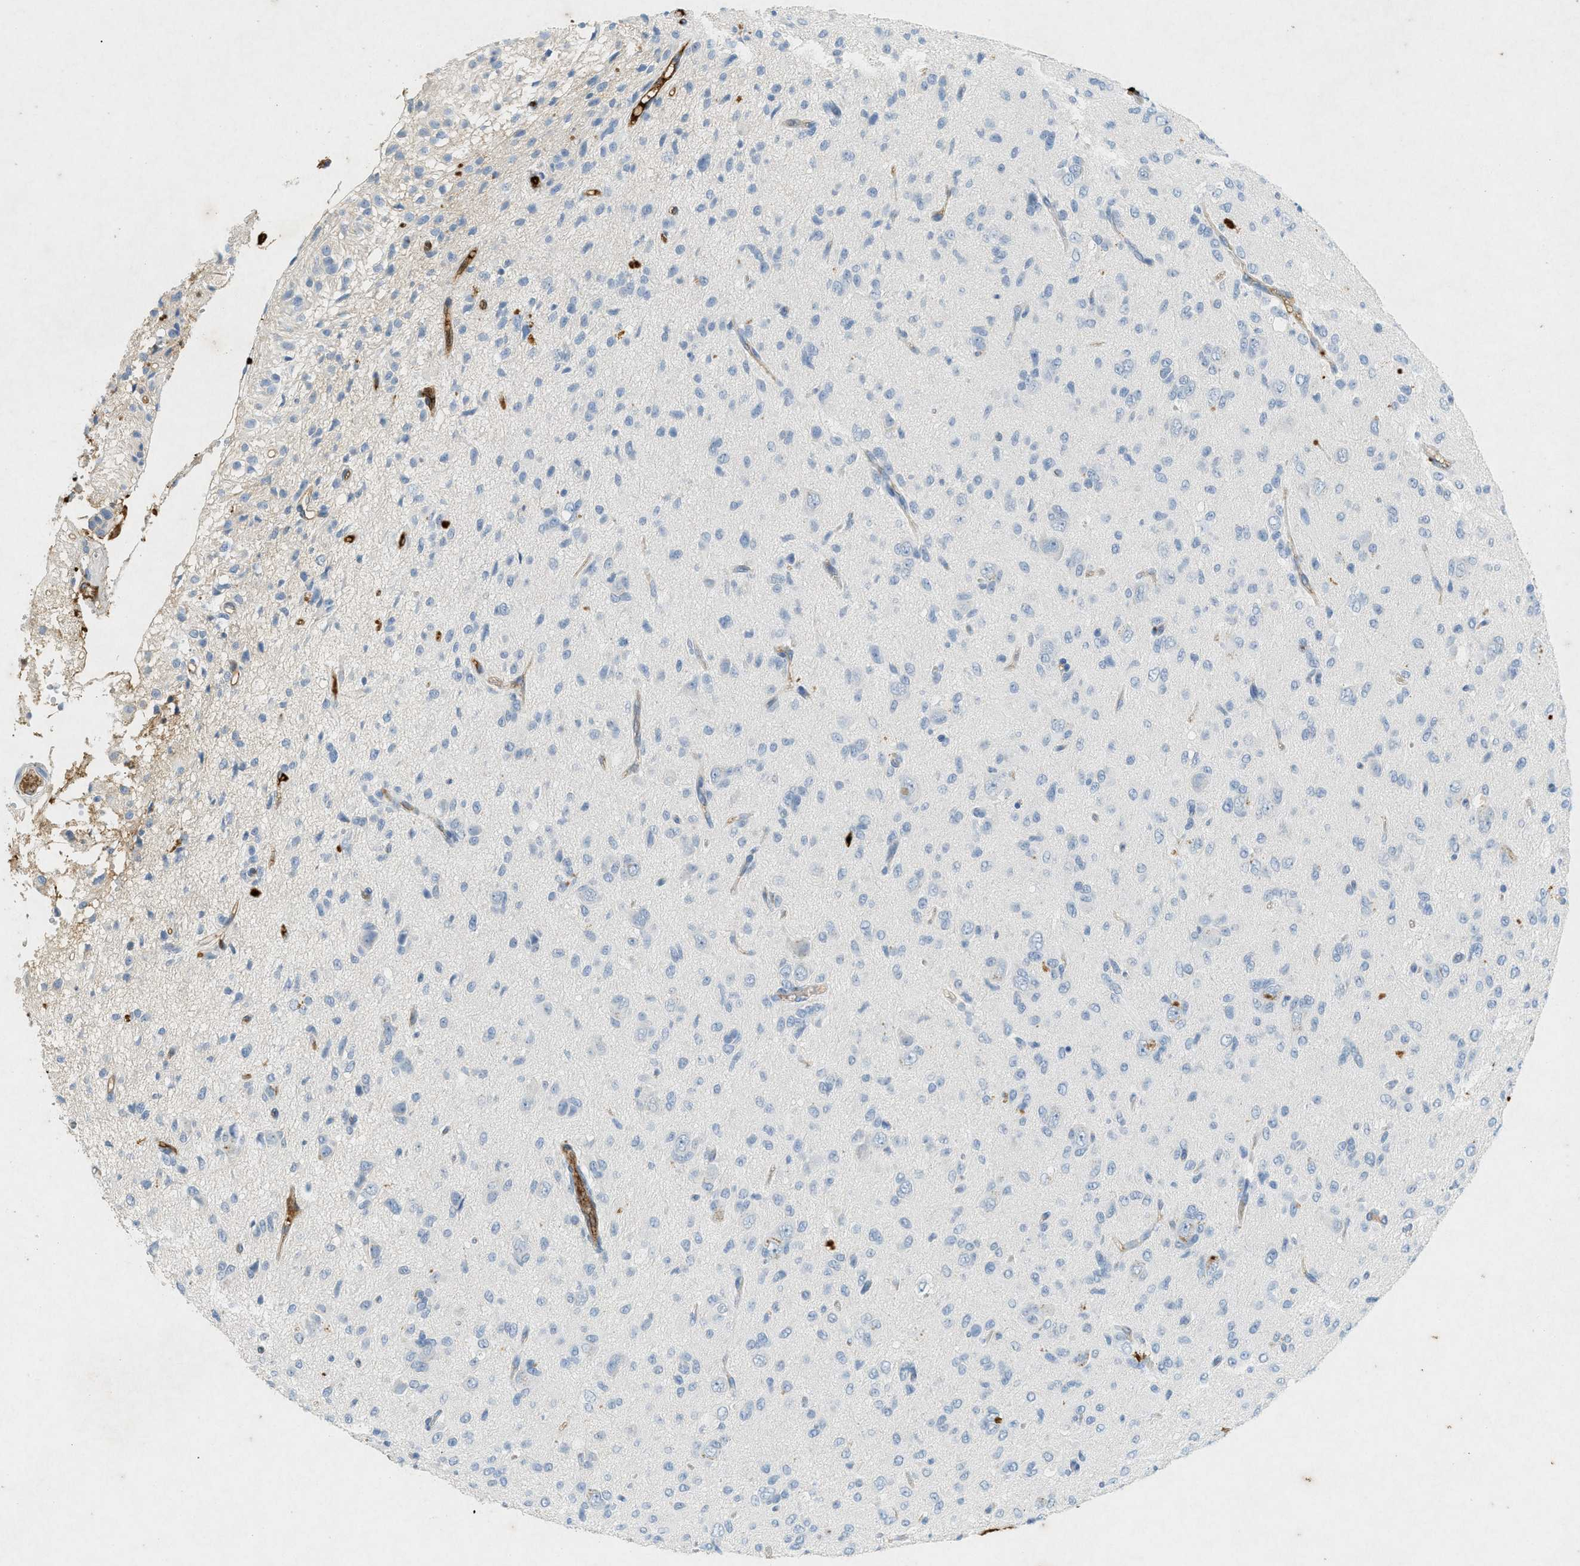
{"staining": {"intensity": "negative", "quantity": "none", "location": "none"}, "tissue": "glioma", "cell_type": "Tumor cells", "image_type": "cancer", "snomed": [{"axis": "morphology", "description": "Glioma, malignant, High grade"}, {"axis": "topography", "description": "Brain"}], "caption": "This is an immunohistochemistry image of human high-grade glioma (malignant). There is no positivity in tumor cells.", "gene": "F2", "patient": {"sex": "female", "age": 59}}